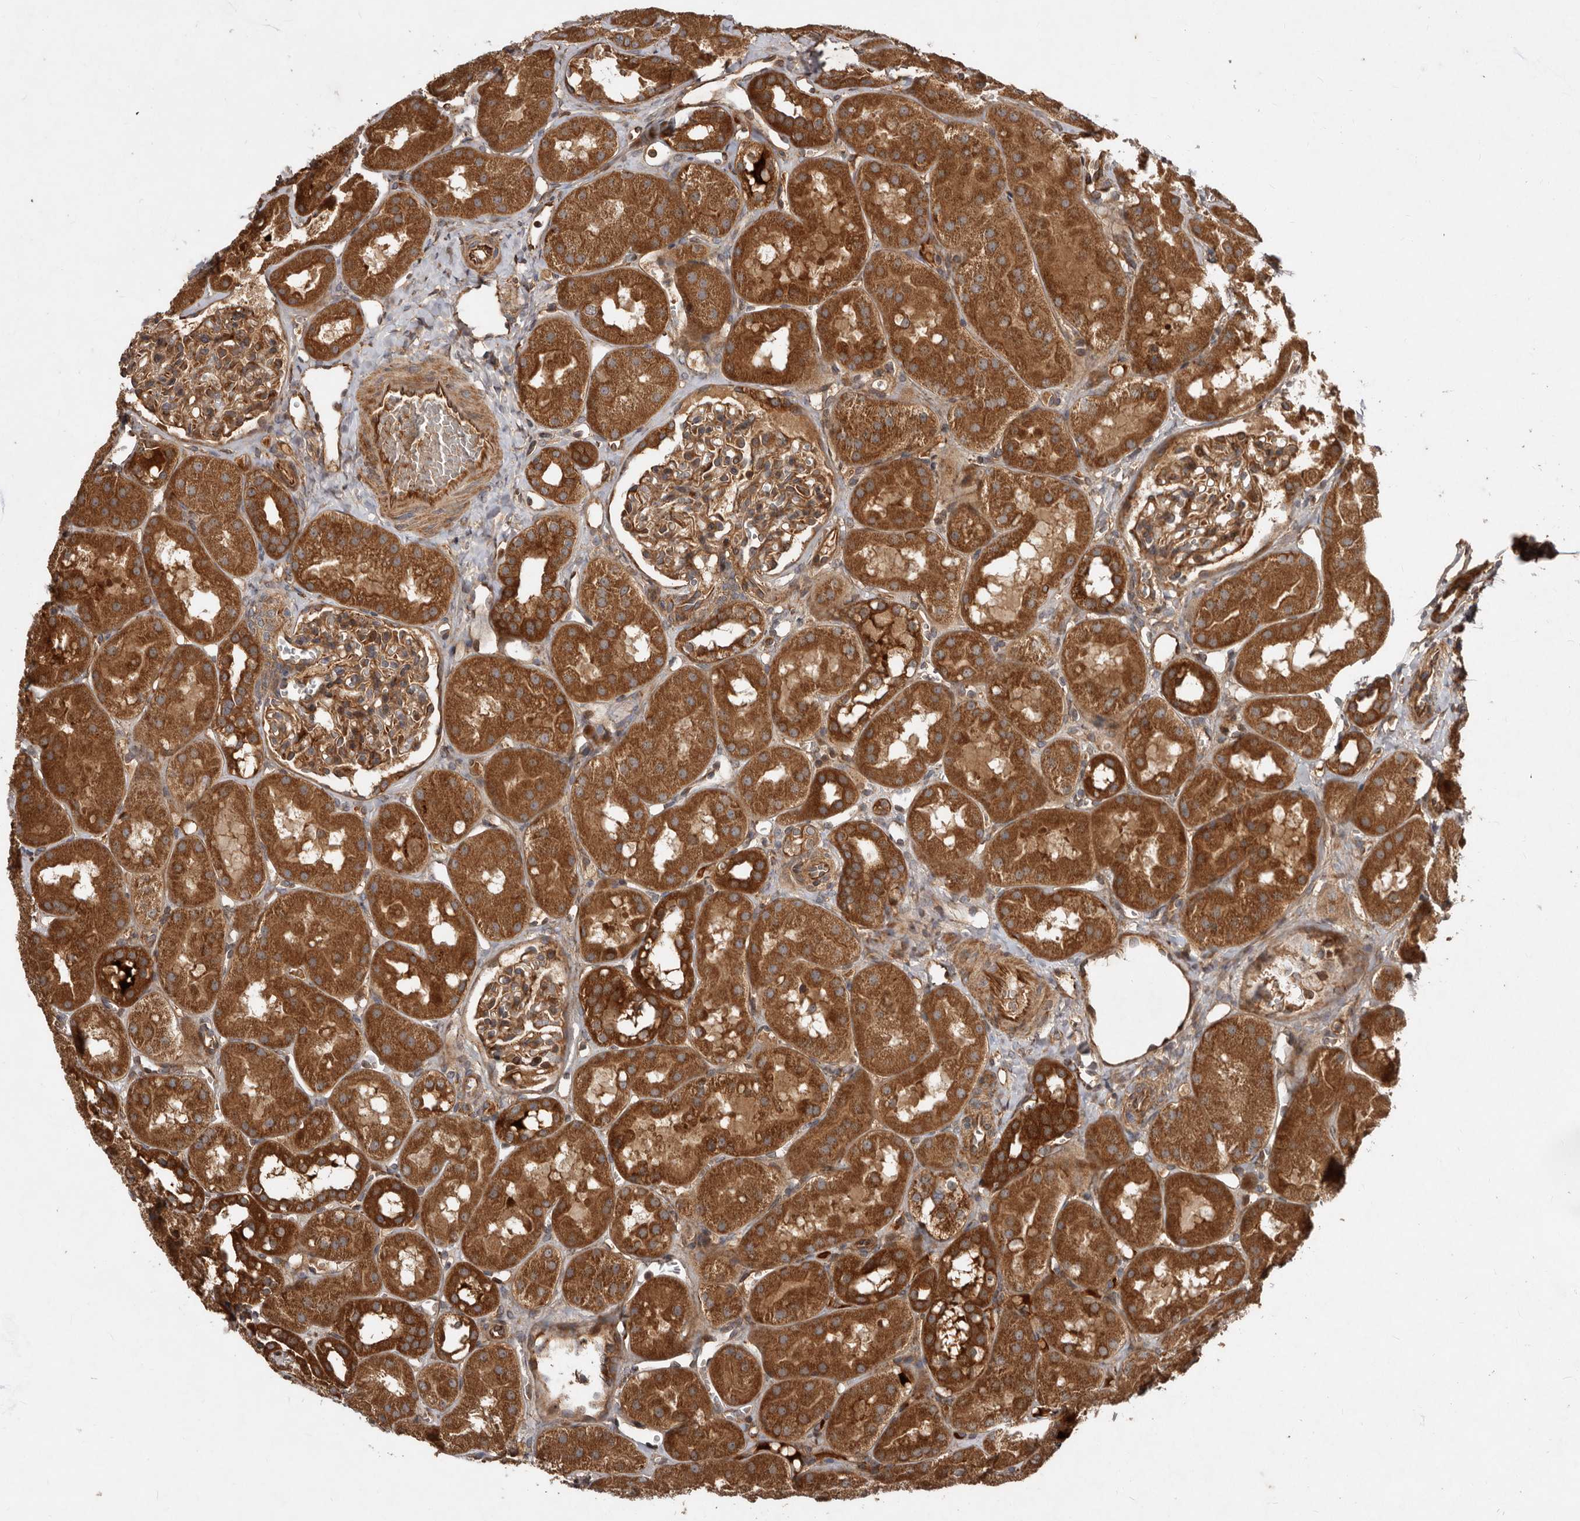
{"staining": {"intensity": "moderate", "quantity": ">75%", "location": "cytoplasmic/membranous"}, "tissue": "kidney", "cell_type": "Cells in glomeruli", "image_type": "normal", "snomed": [{"axis": "morphology", "description": "Normal tissue, NOS"}, {"axis": "topography", "description": "Kidney"}], "caption": "Immunohistochemical staining of unremarkable kidney reveals medium levels of moderate cytoplasmic/membranous staining in about >75% of cells in glomeruli.", "gene": "STK36", "patient": {"sex": "male", "age": 16}}